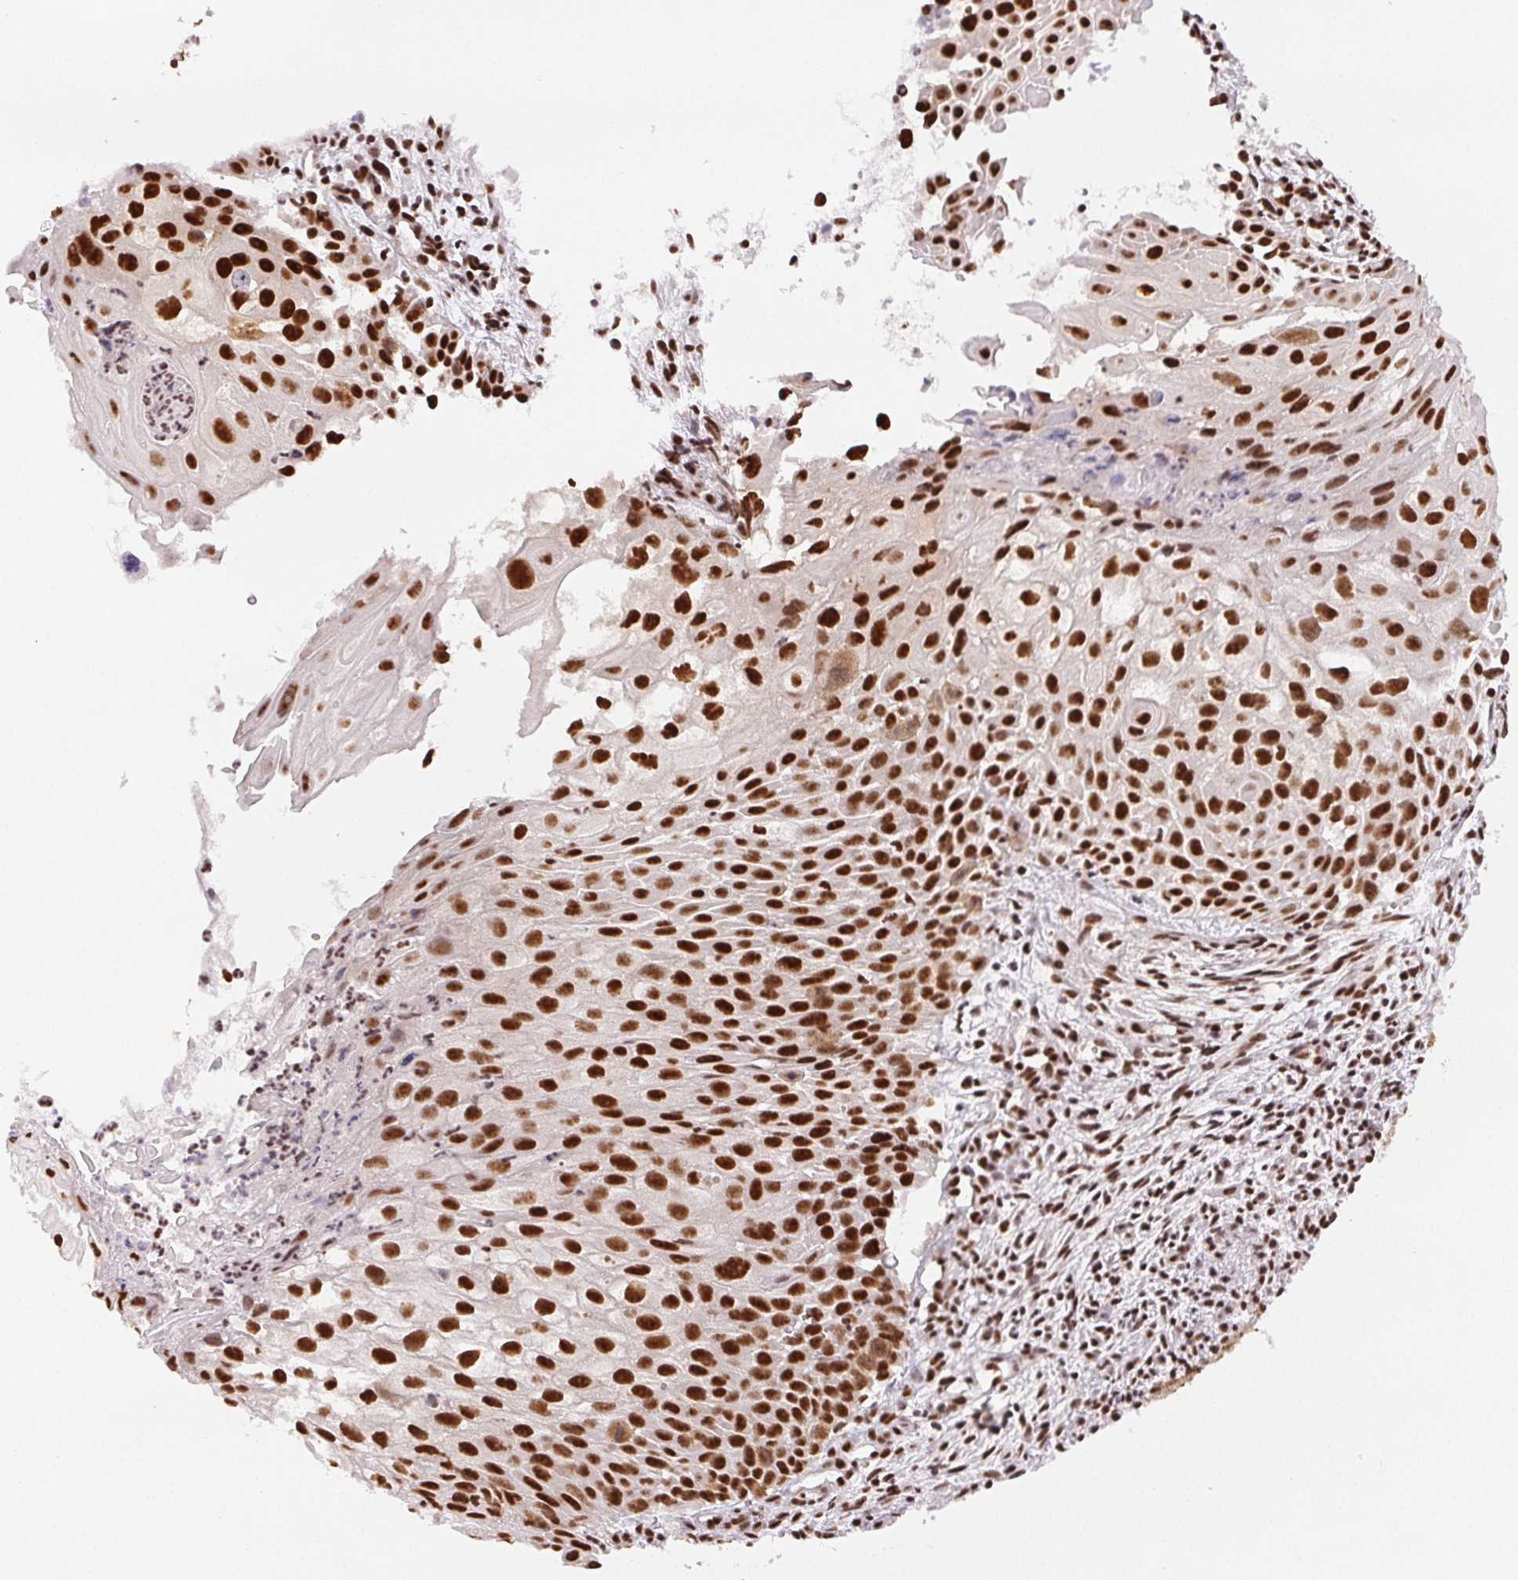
{"staining": {"intensity": "strong", "quantity": ">75%", "location": "nuclear"}, "tissue": "cervical cancer", "cell_type": "Tumor cells", "image_type": "cancer", "snomed": [{"axis": "morphology", "description": "Squamous cell carcinoma, NOS"}, {"axis": "topography", "description": "Cervix"}], "caption": "The photomicrograph reveals staining of cervical cancer, revealing strong nuclear protein positivity (brown color) within tumor cells. The staining was performed using DAB (3,3'-diaminobenzidine), with brown indicating positive protein expression. Nuclei are stained blue with hematoxylin.", "gene": "IK", "patient": {"sex": "female", "age": 53}}